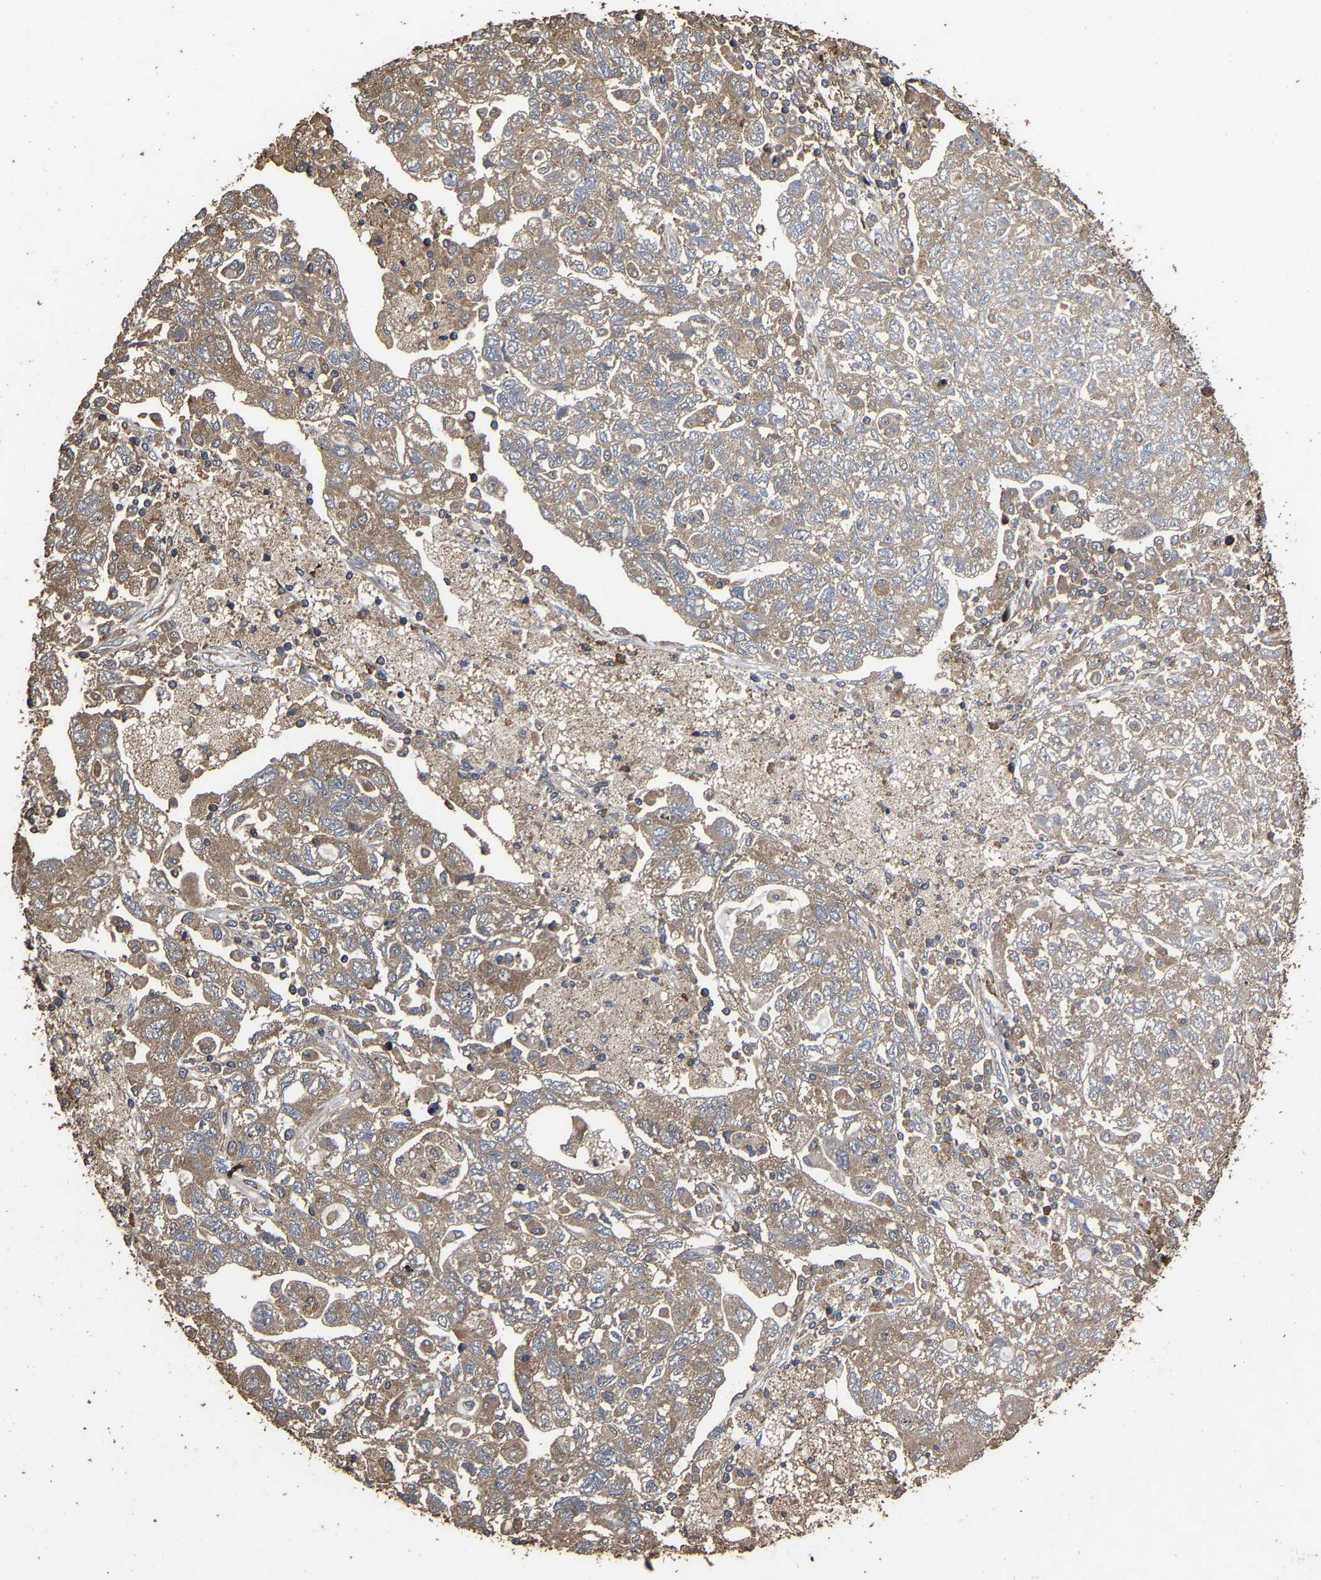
{"staining": {"intensity": "moderate", "quantity": ">75%", "location": "cytoplasmic/membranous"}, "tissue": "ovarian cancer", "cell_type": "Tumor cells", "image_type": "cancer", "snomed": [{"axis": "morphology", "description": "Carcinoma, NOS"}, {"axis": "morphology", "description": "Cystadenocarcinoma, serous, NOS"}, {"axis": "topography", "description": "Ovary"}], "caption": "About >75% of tumor cells in ovarian cancer (serous cystadenocarcinoma) demonstrate moderate cytoplasmic/membranous protein positivity as visualized by brown immunohistochemical staining.", "gene": "ITCH", "patient": {"sex": "female", "age": 69}}